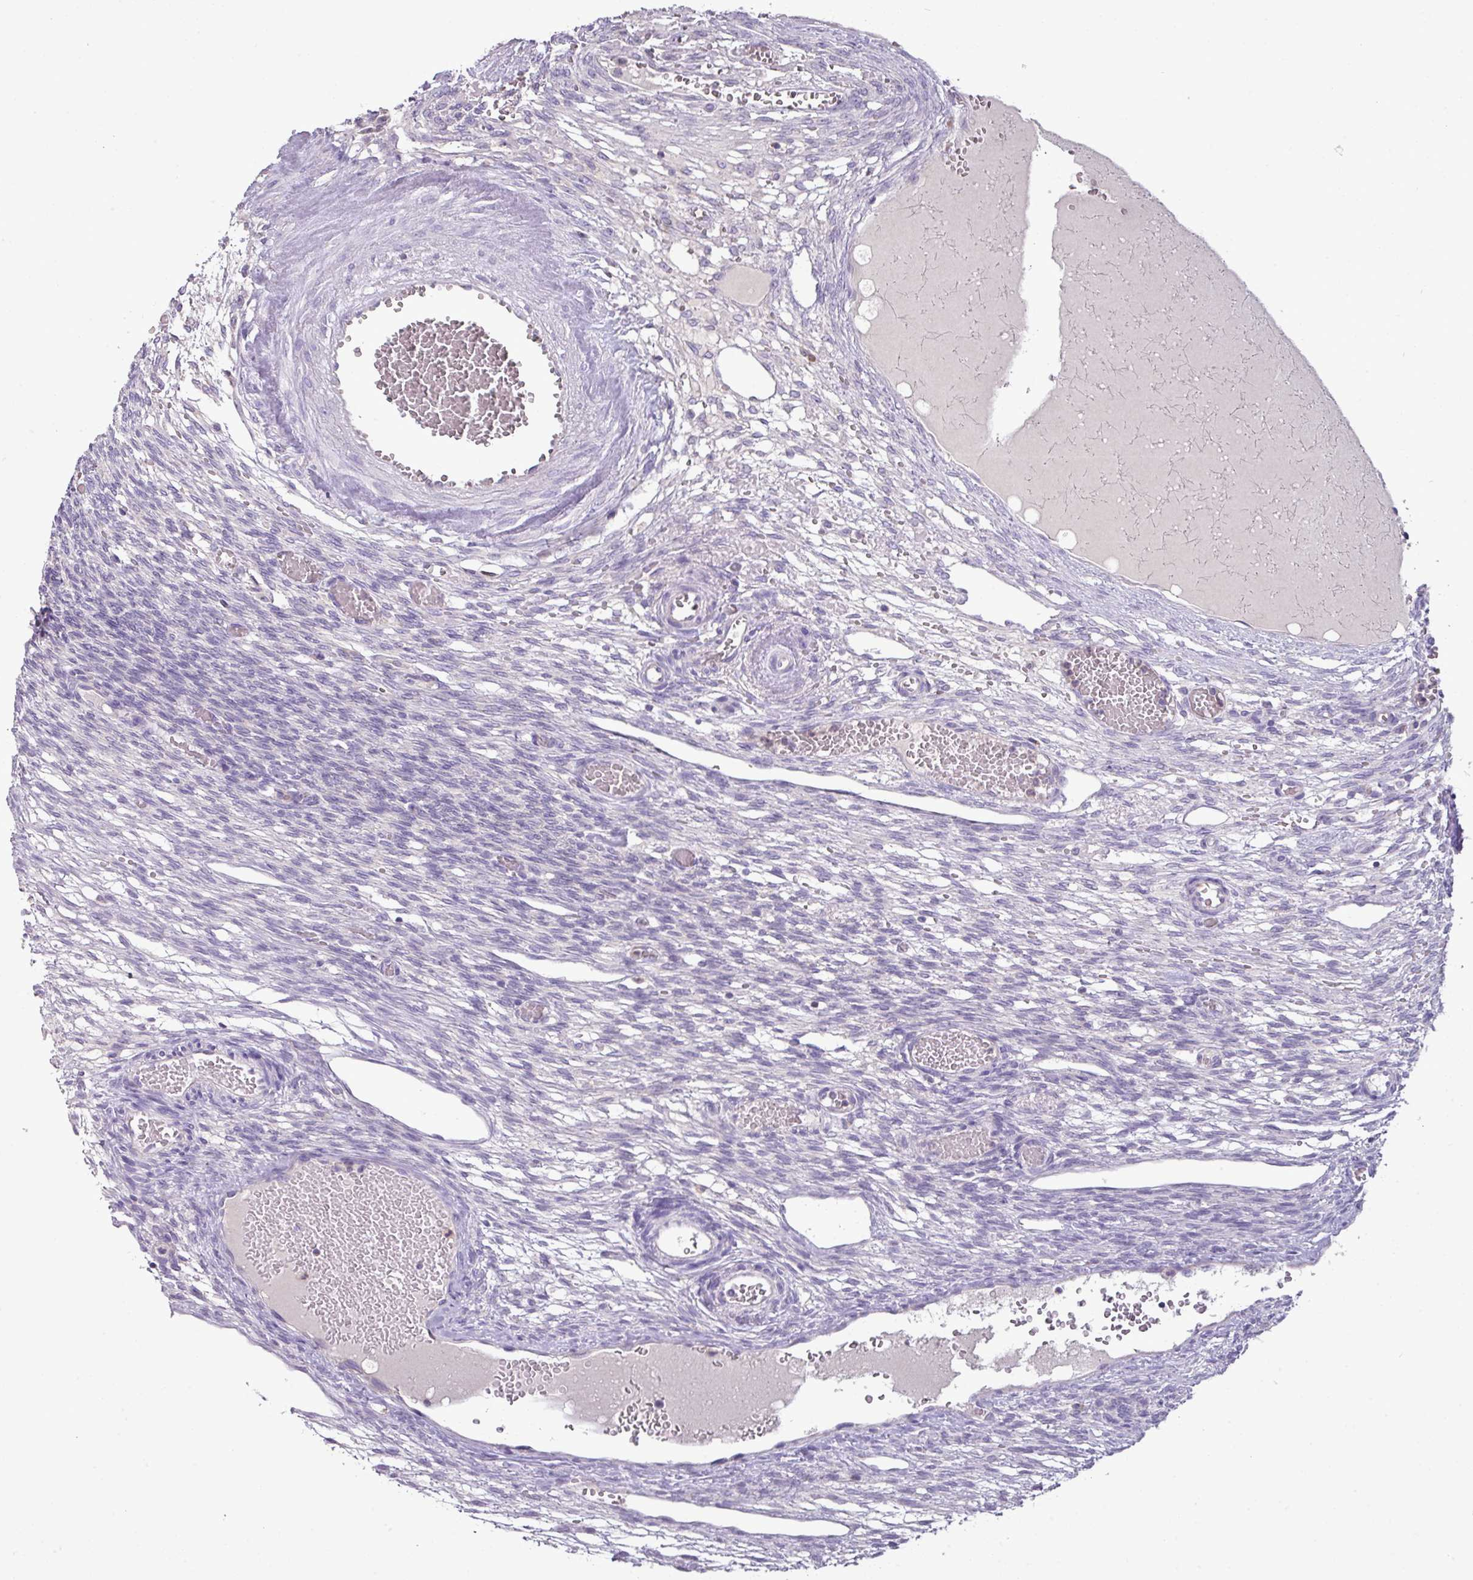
{"staining": {"intensity": "strong", "quantity": "25%-75%", "location": "cytoplasmic/membranous"}, "tissue": "ovary", "cell_type": "Follicle cells", "image_type": "normal", "snomed": [{"axis": "morphology", "description": "Normal tissue, NOS"}, {"axis": "topography", "description": "Ovary"}], "caption": "High-magnification brightfield microscopy of benign ovary stained with DAB (3,3'-diaminobenzidine) (brown) and counterstained with hematoxylin (blue). follicle cells exhibit strong cytoplasmic/membranous expression is seen in approximately25%-75% of cells.", "gene": "TRAPPC1", "patient": {"sex": "female", "age": 67}}